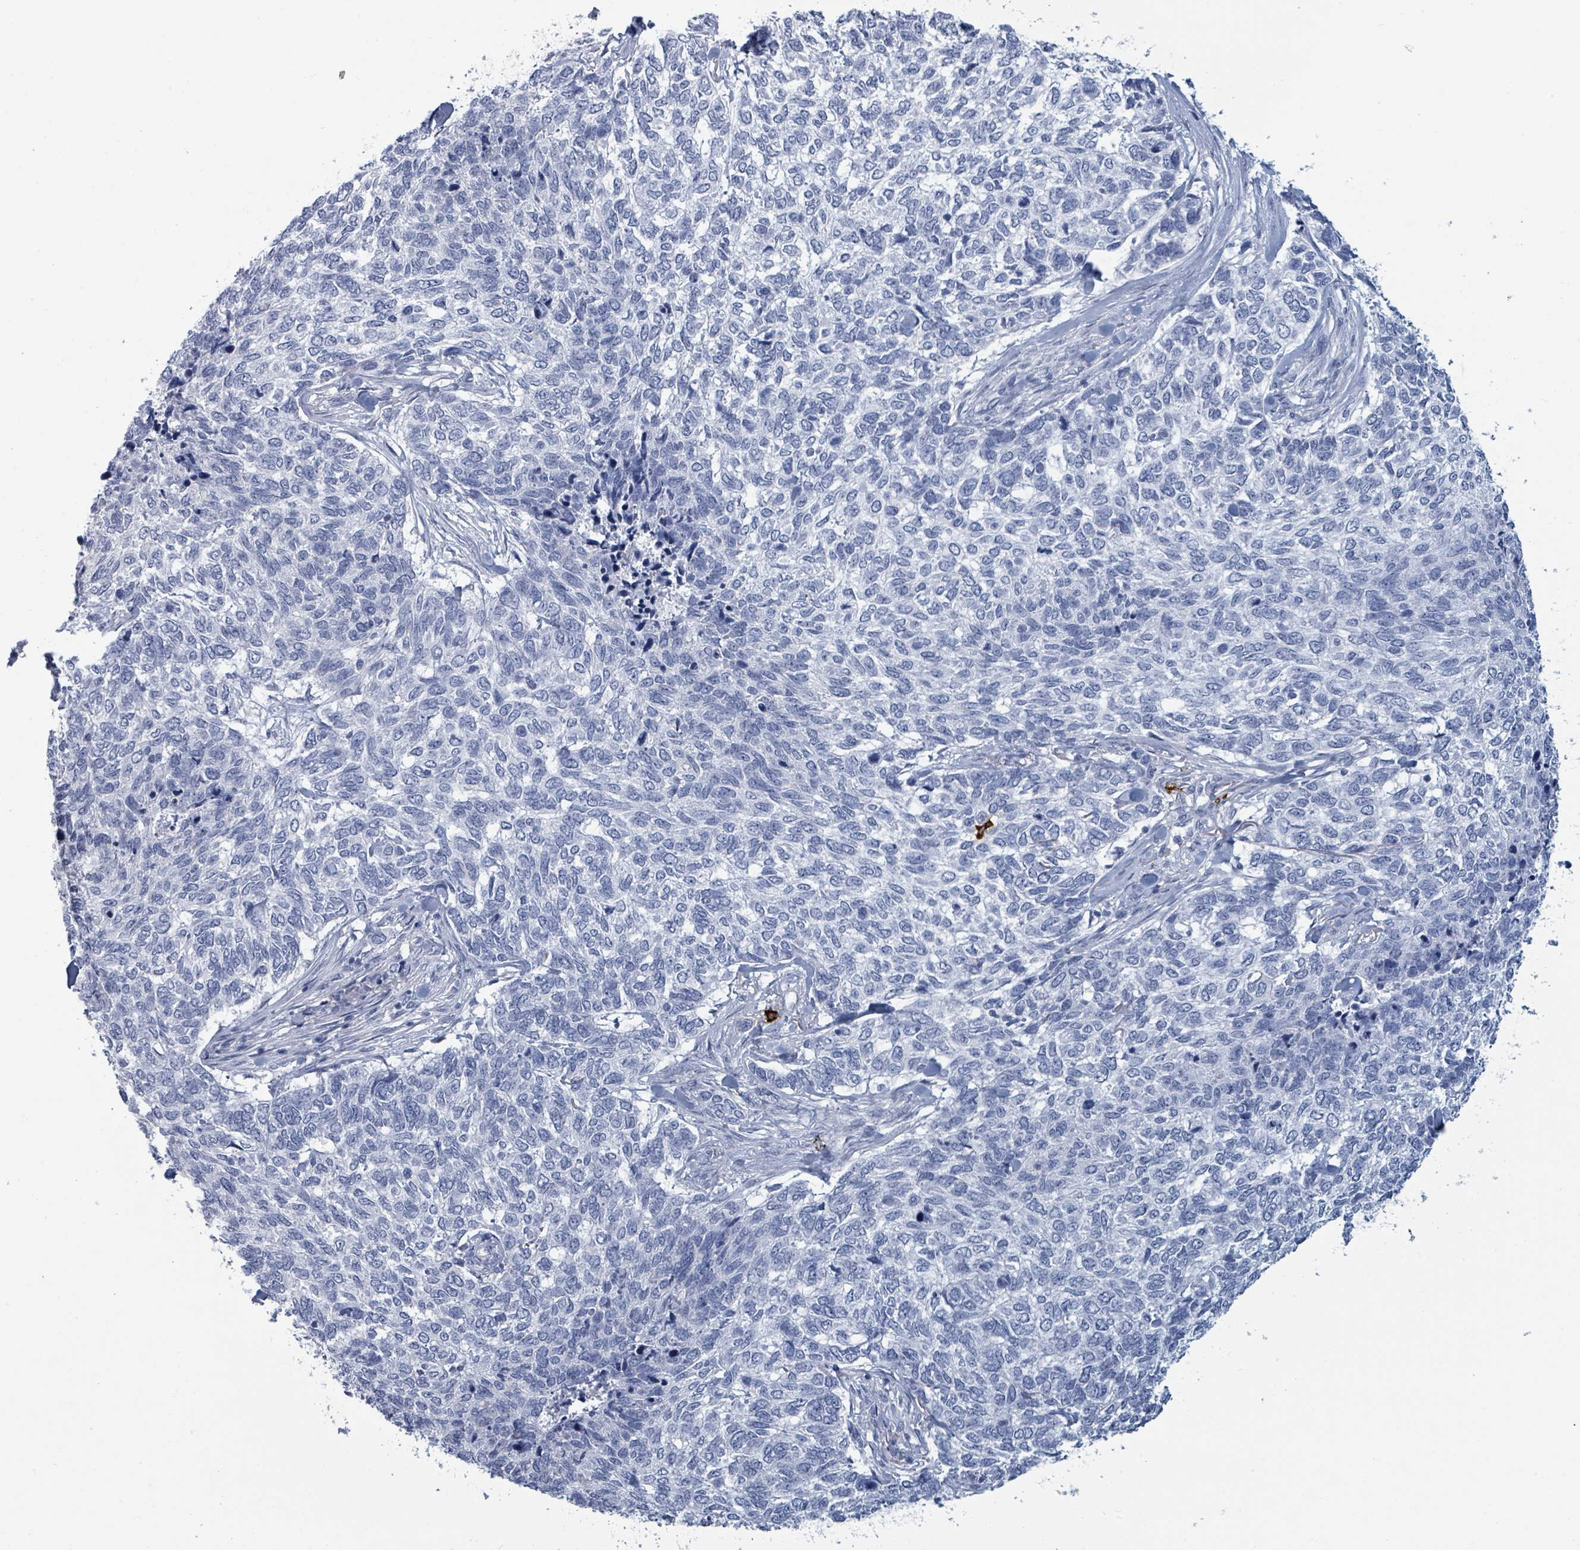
{"staining": {"intensity": "negative", "quantity": "none", "location": "none"}, "tissue": "skin cancer", "cell_type": "Tumor cells", "image_type": "cancer", "snomed": [{"axis": "morphology", "description": "Basal cell carcinoma"}, {"axis": "topography", "description": "Skin"}], "caption": "There is no significant positivity in tumor cells of skin basal cell carcinoma.", "gene": "VPS13D", "patient": {"sex": "female", "age": 65}}